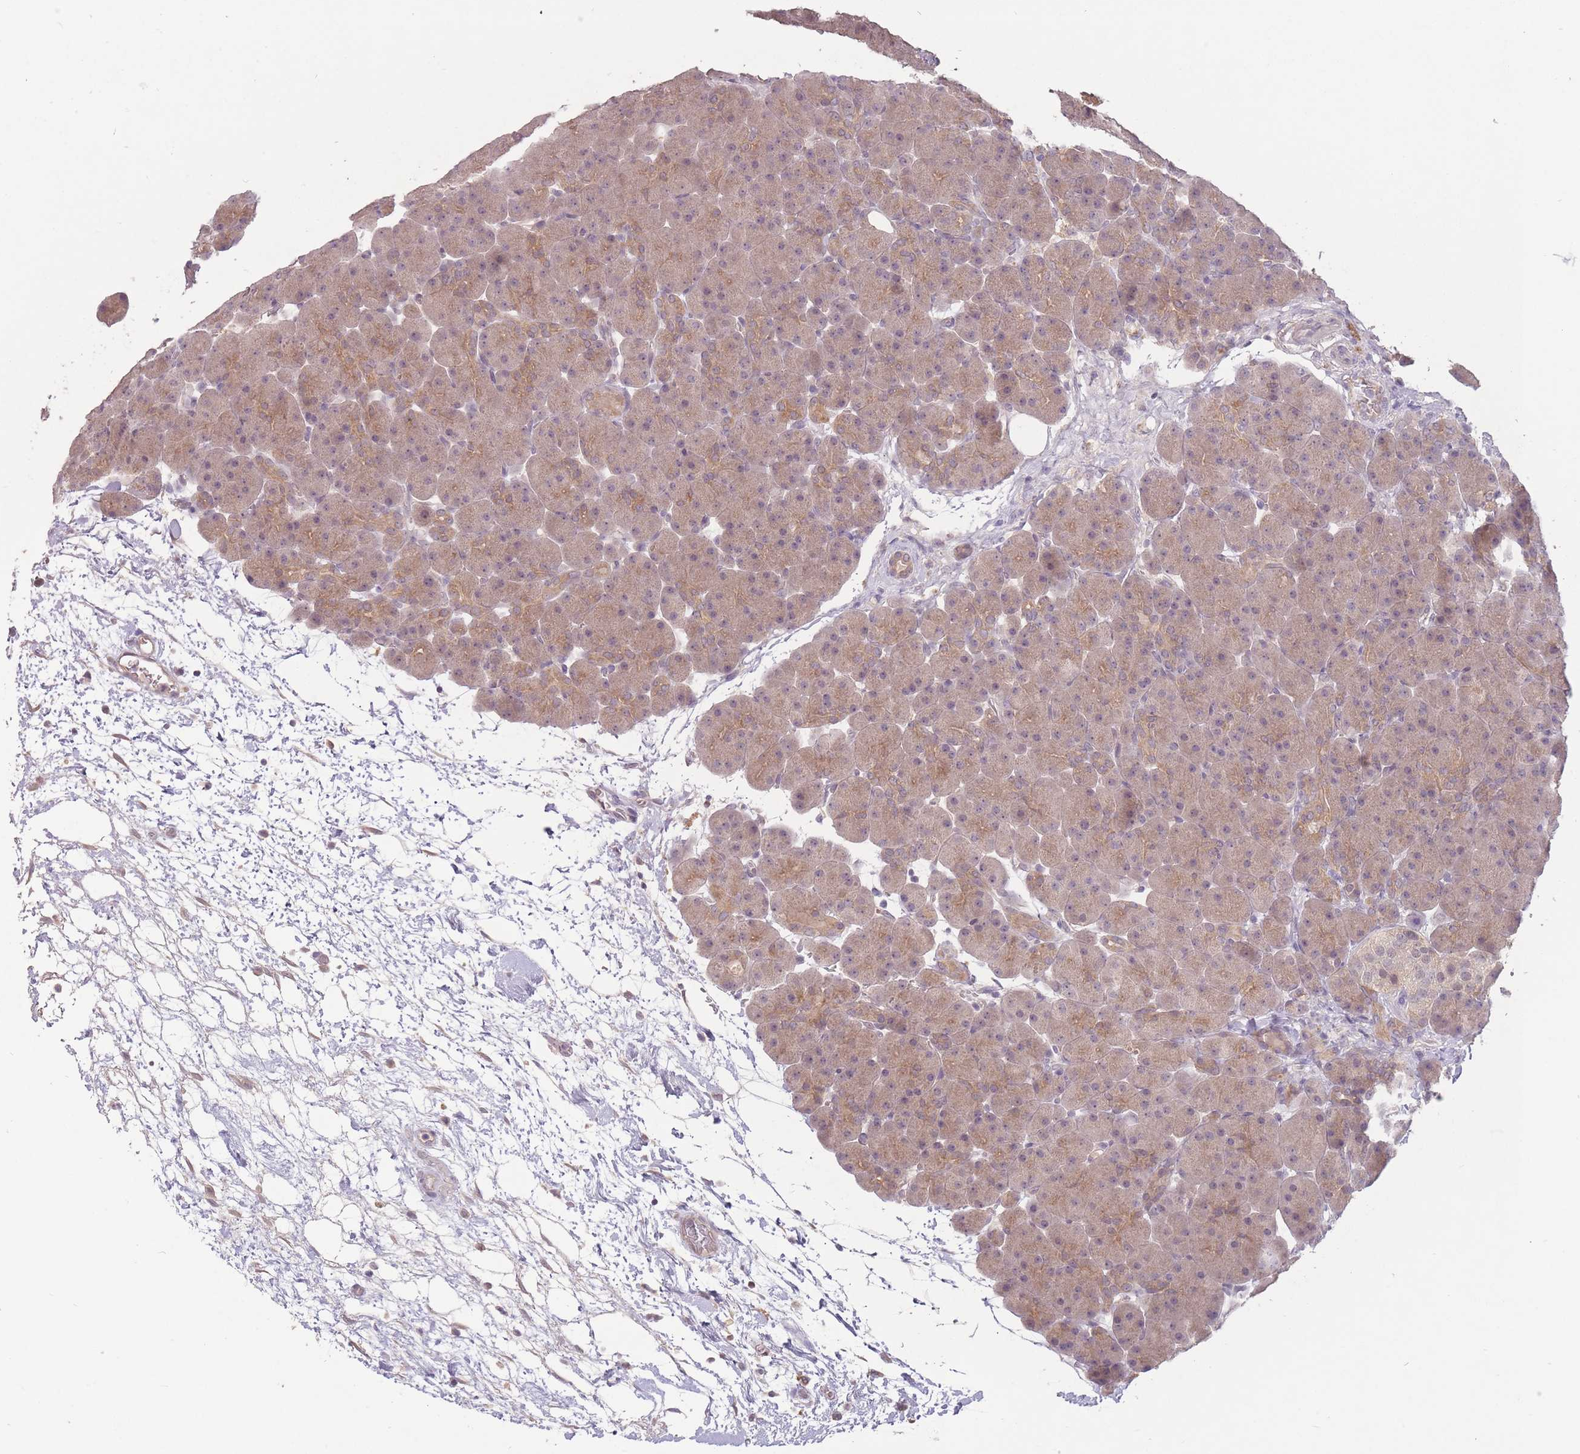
{"staining": {"intensity": "weak", "quantity": ">75%", "location": "cytoplasmic/membranous"}, "tissue": "pancreas", "cell_type": "Exocrine glandular cells", "image_type": "normal", "snomed": [{"axis": "morphology", "description": "Normal tissue, NOS"}, {"axis": "topography", "description": "Pancreas"}], "caption": "Immunohistochemical staining of unremarkable pancreas displays weak cytoplasmic/membranous protein positivity in approximately >75% of exocrine glandular cells. (Brightfield microscopy of DAB IHC at high magnification).", "gene": "LRATD2", "patient": {"sex": "male", "age": 66}}